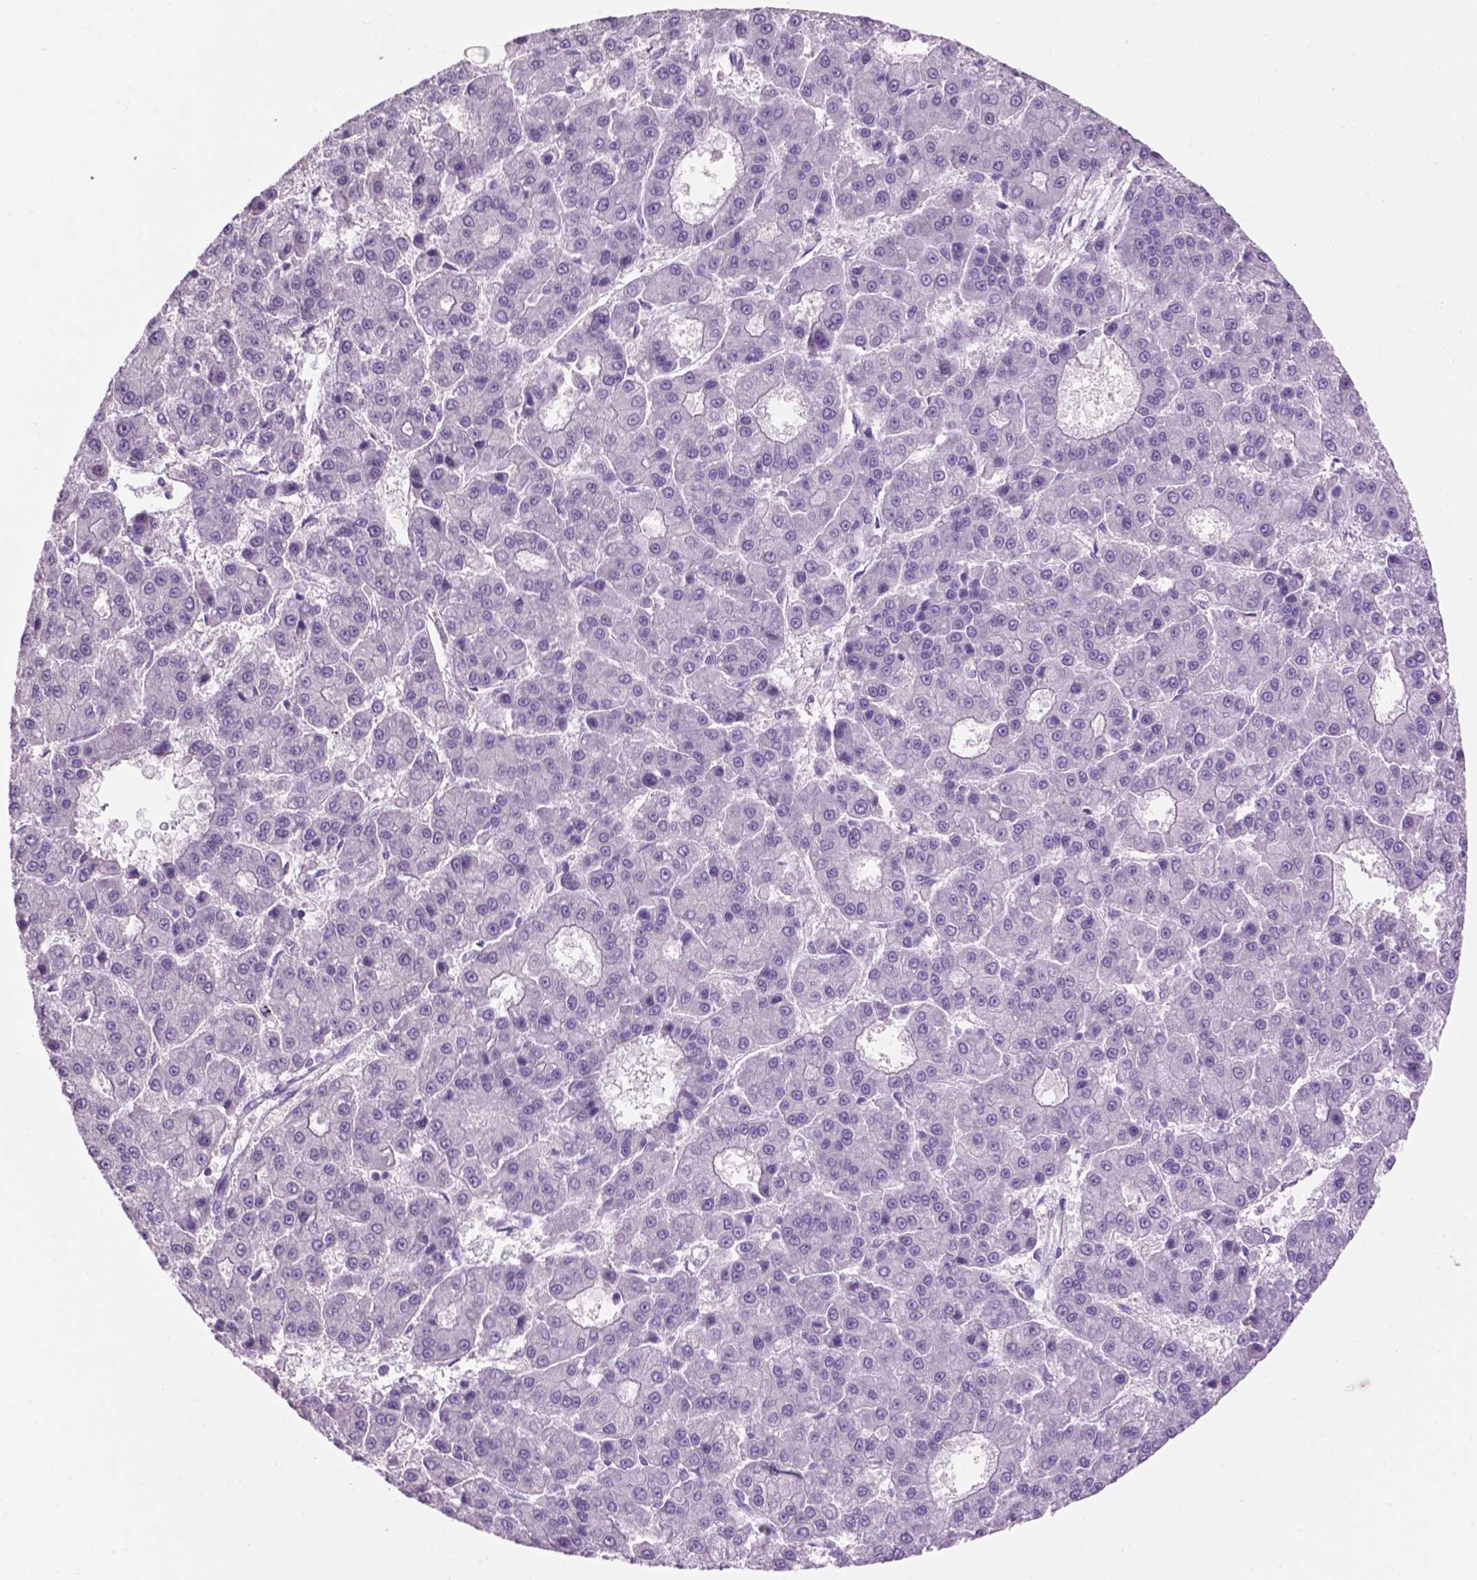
{"staining": {"intensity": "negative", "quantity": "none", "location": "none"}, "tissue": "liver cancer", "cell_type": "Tumor cells", "image_type": "cancer", "snomed": [{"axis": "morphology", "description": "Carcinoma, Hepatocellular, NOS"}, {"axis": "topography", "description": "Liver"}], "caption": "An image of liver cancer stained for a protein exhibits no brown staining in tumor cells. (DAB (3,3'-diaminobenzidine) immunohistochemistry visualized using brightfield microscopy, high magnification).", "gene": "CRYBA4", "patient": {"sex": "male", "age": 70}}